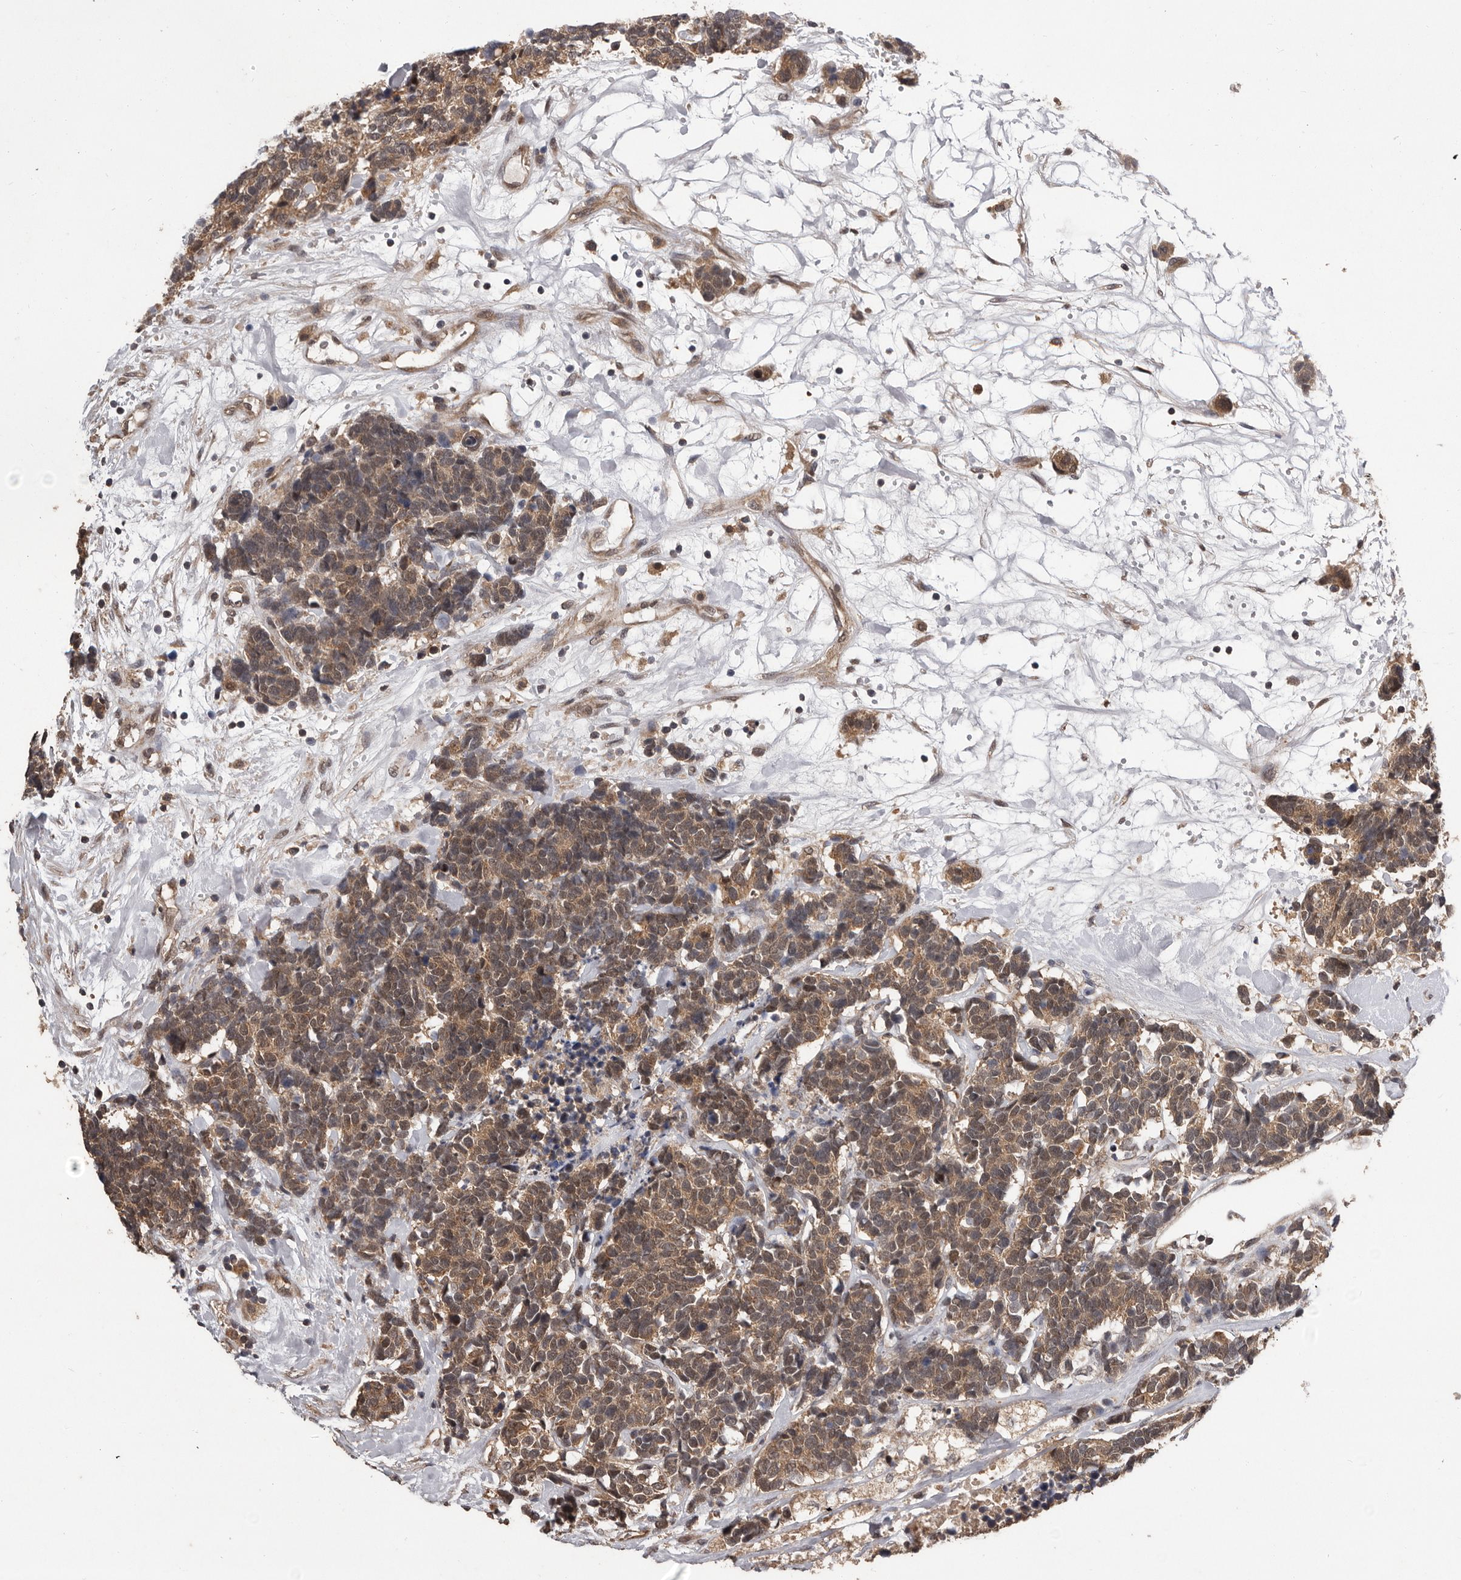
{"staining": {"intensity": "moderate", "quantity": ">75%", "location": "cytoplasmic/membranous,nuclear"}, "tissue": "carcinoid", "cell_type": "Tumor cells", "image_type": "cancer", "snomed": [{"axis": "morphology", "description": "Carcinoma, NOS"}, {"axis": "morphology", "description": "Carcinoid, malignant, NOS"}, {"axis": "topography", "description": "Urinary bladder"}], "caption": "IHC histopathology image of carcinoid stained for a protein (brown), which shows medium levels of moderate cytoplasmic/membranous and nuclear staining in about >75% of tumor cells.", "gene": "VPS37A", "patient": {"sex": "male", "age": 57}}